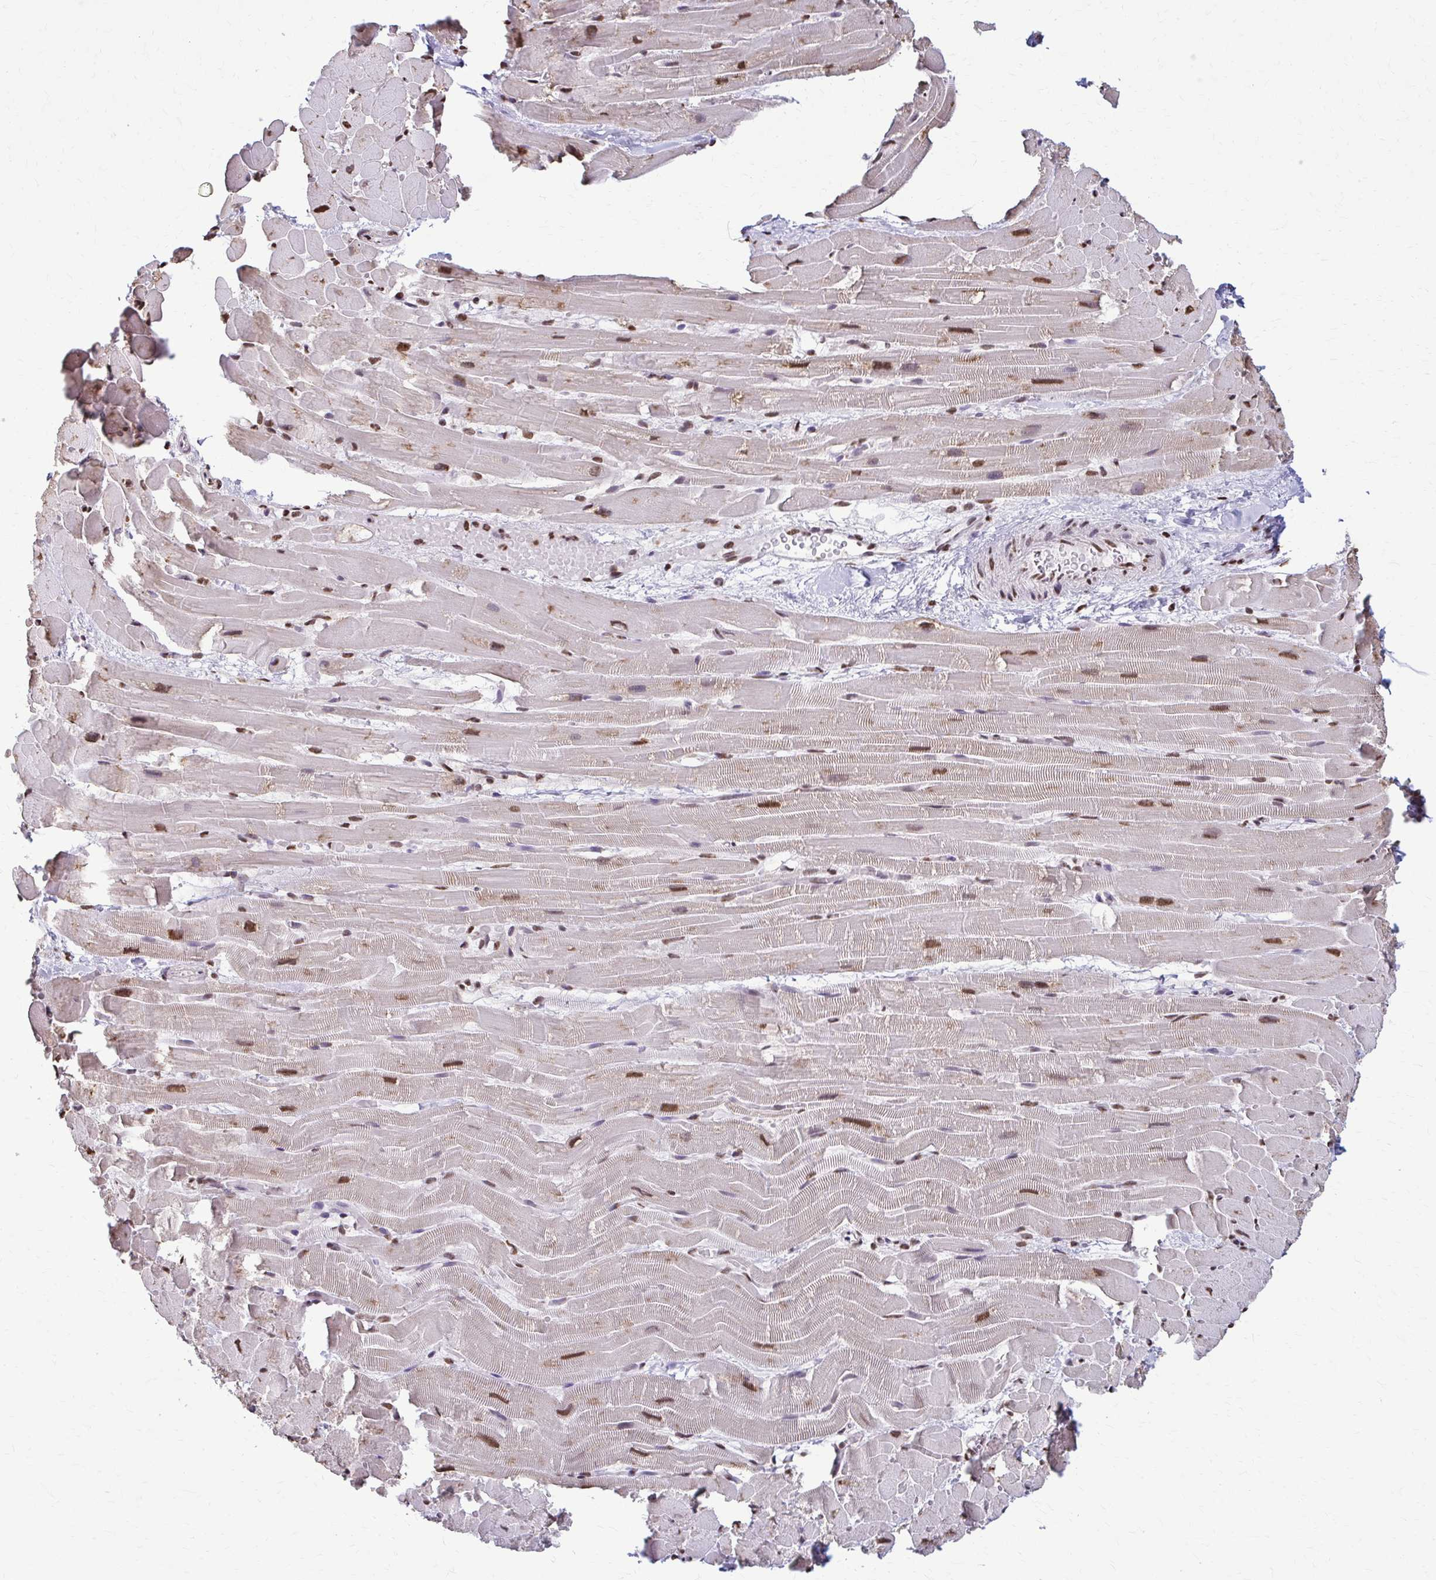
{"staining": {"intensity": "moderate", "quantity": ">75%", "location": "nuclear"}, "tissue": "heart muscle", "cell_type": "Cardiomyocytes", "image_type": "normal", "snomed": [{"axis": "morphology", "description": "Normal tissue, NOS"}, {"axis": "topography", "description": "Heart"}], "caption": "IHC of benign human heart muscle reveals medium levels of moderate nuclear positivity in approximately >75% of cardiomyocytes.", "gene": "SNRPA", "patient": {"sex": "male", "age": 37}}